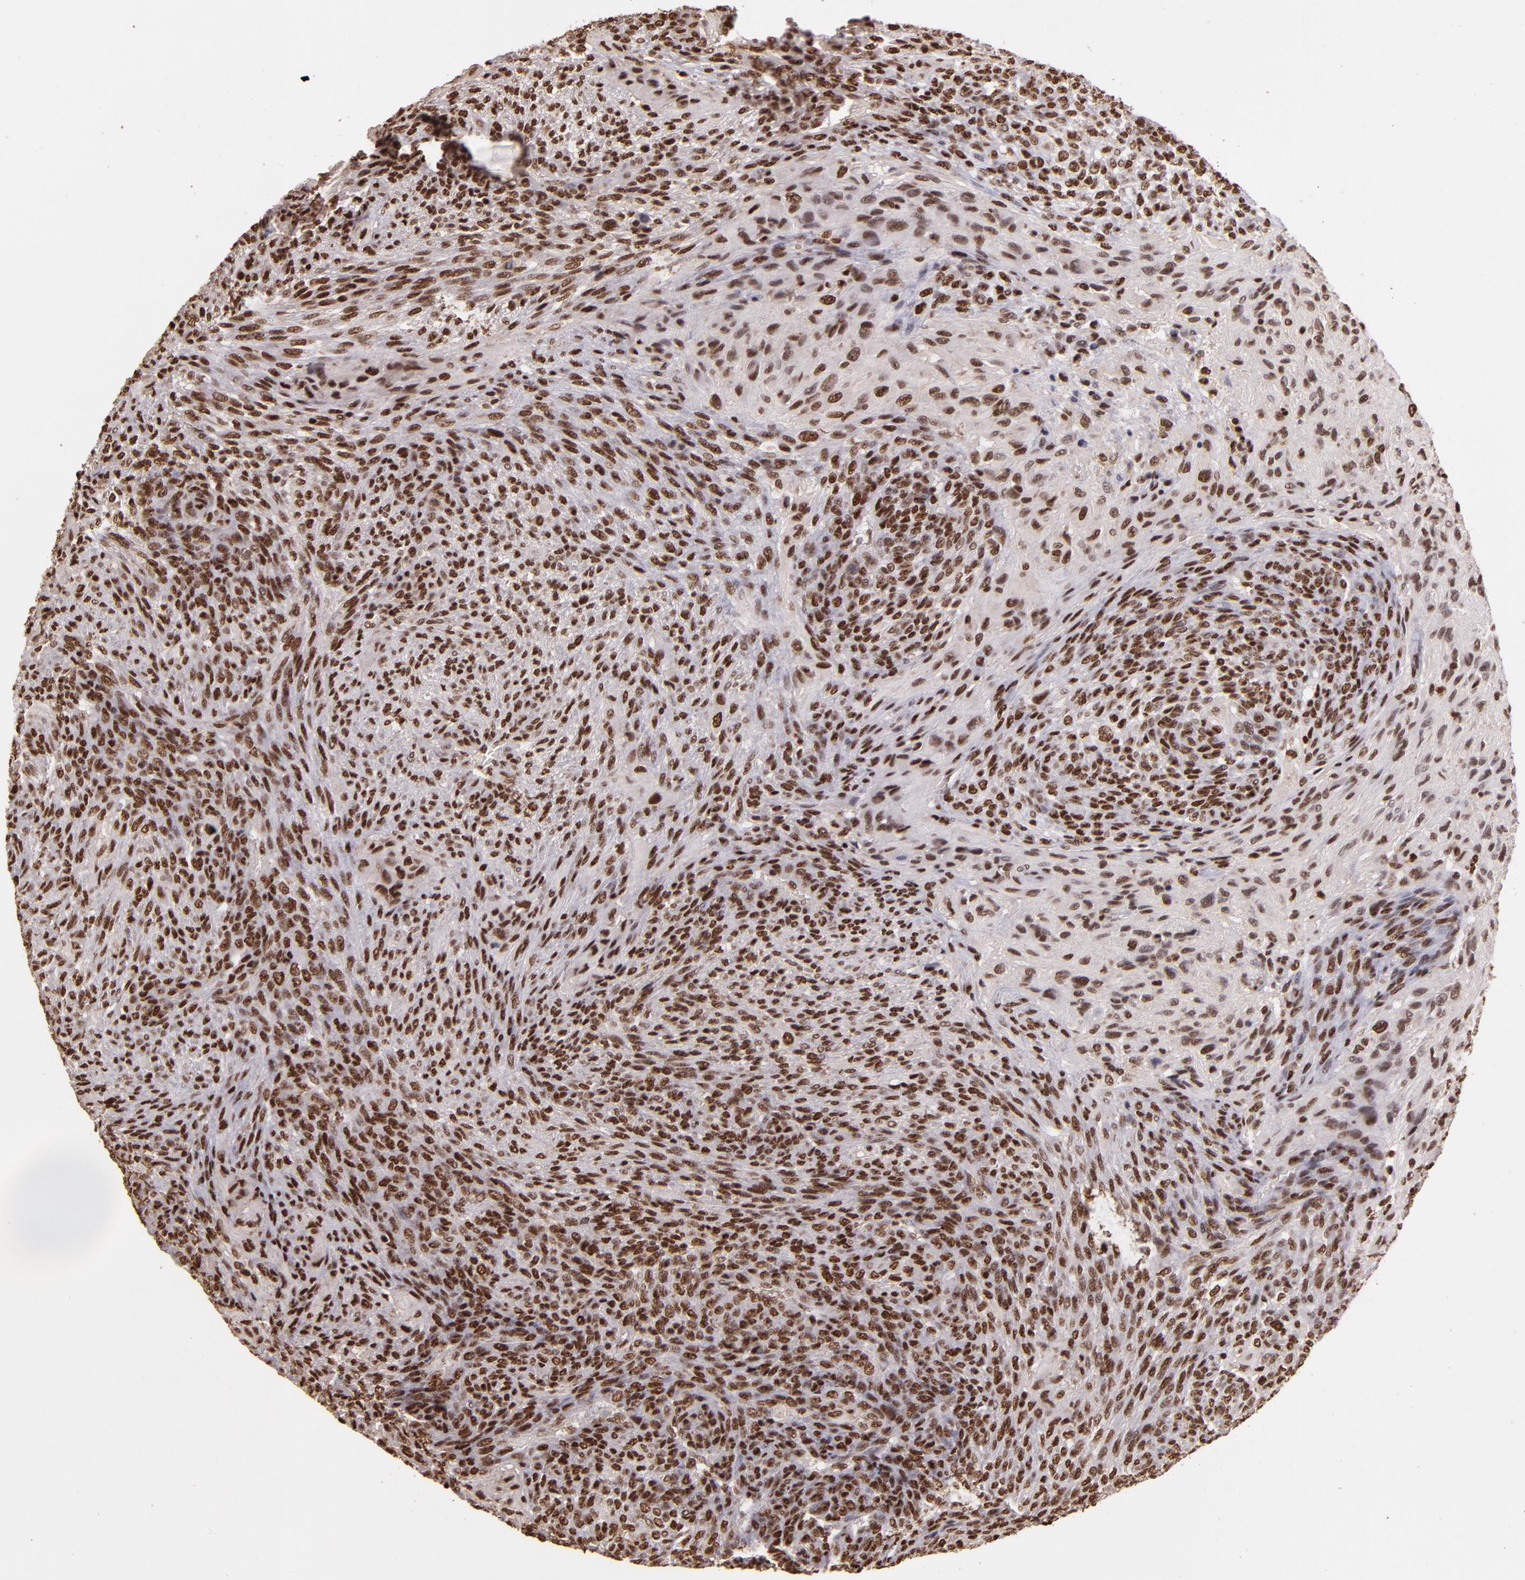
{"staining": {"intensity": "strong", "quantity": ">75%", "location": "nuclear"}, "tissue": "glioma", "cell_type": "Tumor cells", "image_type": "cancer", "snomed": [{"axis": "morphology", "description": "Glioma, malignant, High grade"}, {"axis": "topography", "description": "Cerebral cortex"}], "caption": "About >75% of tumor cells in human malignant high-grade glioma show strong nuclear protein staining as visualized by brown immunohistochemical staining.", "gene": "SP1", "patient": {"sex": "female", "age": 55}}